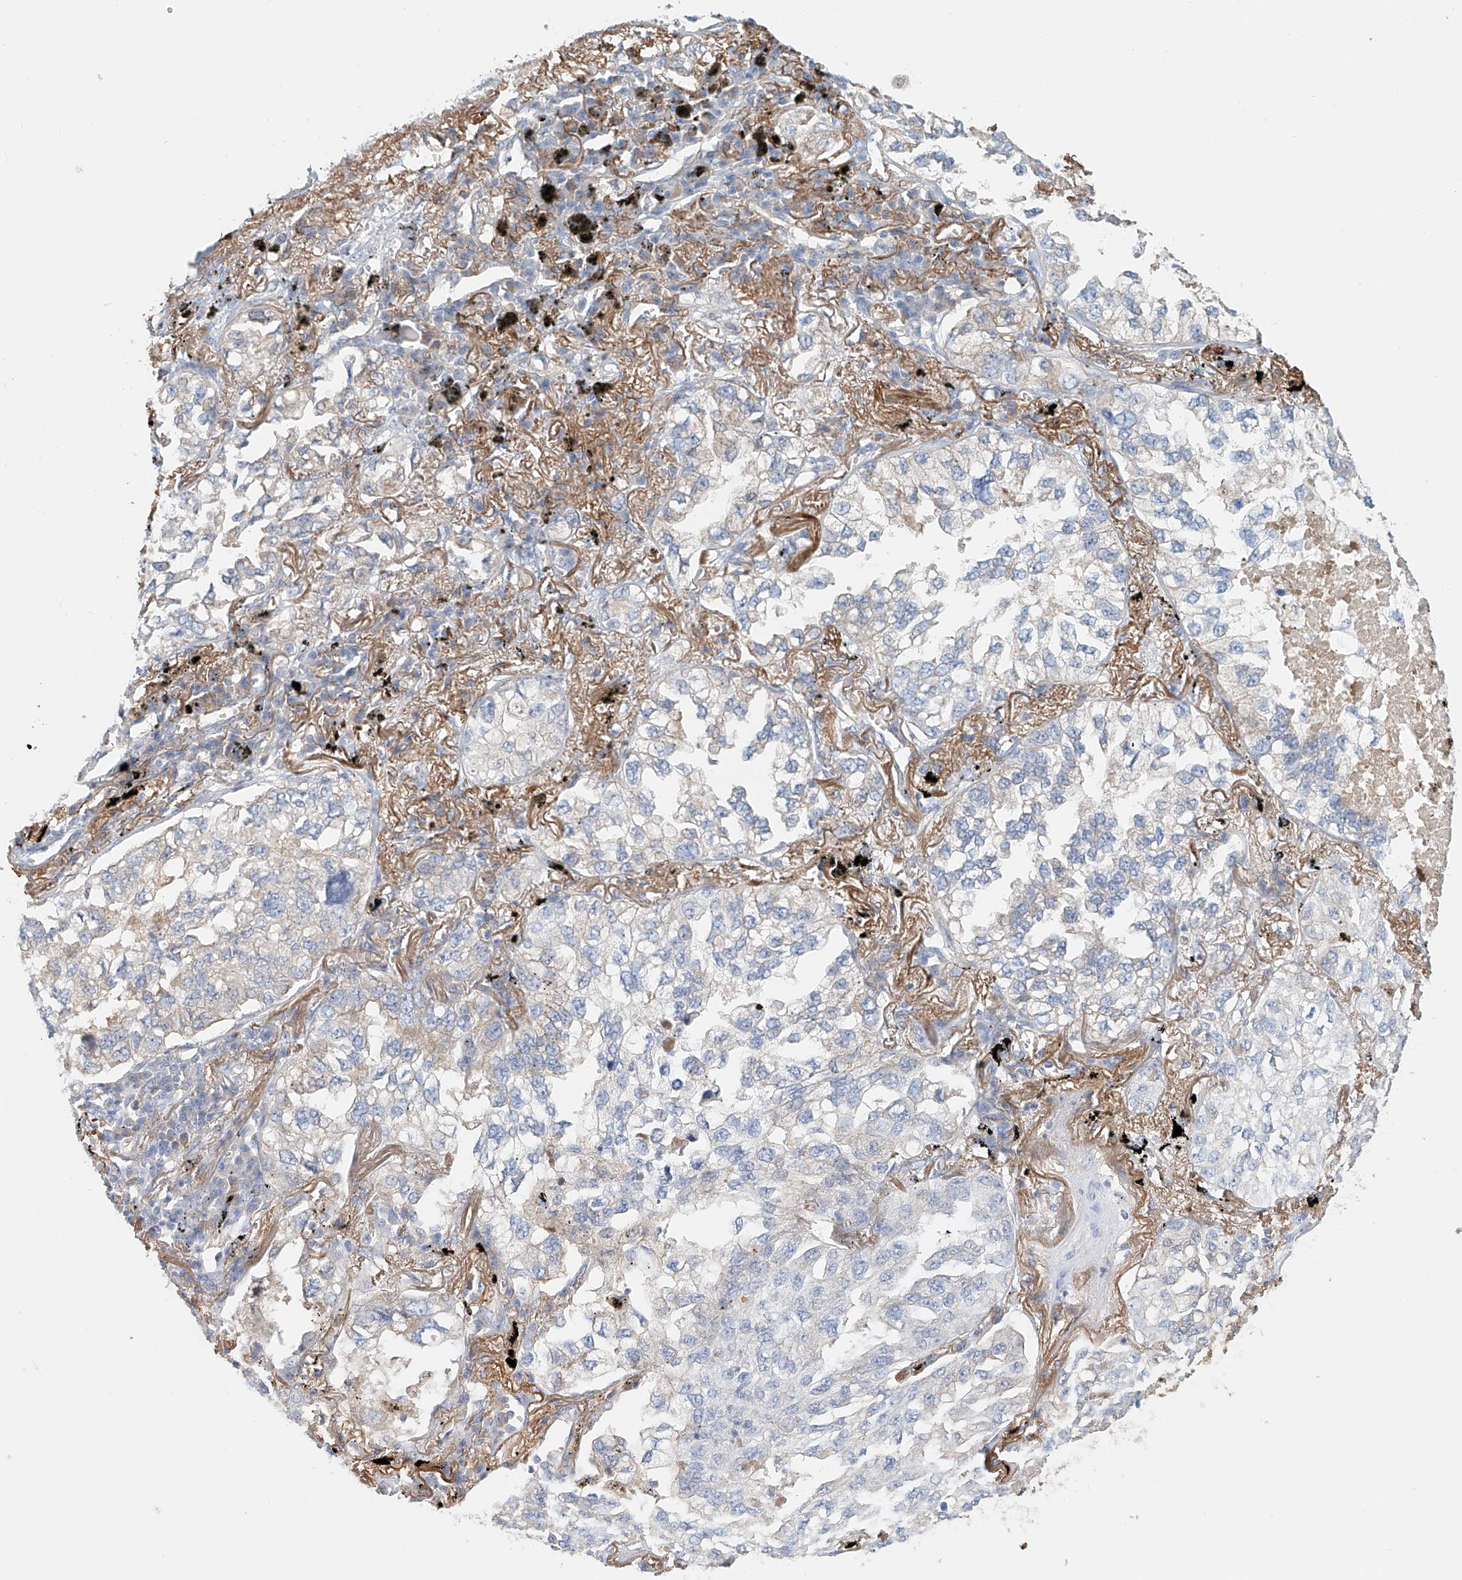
{"staining": {"intensity": "negative", "quantity": "none", "location": "none"}, "tissue": "lung cancer", "cell_type": "Tumor cells", "image_type": "cancer", "snomed": [{"axis": "morphology", "description": "Adenocarcinoma, NOS"}, {"axis": "topography", "description": "Lung"}], "caption": "Immunohistochemical staining of adenocarcinoma (lung) shows no significant staining in tumor cells.", "gene": "FRYL", "patient": {"sex": "male", "age": 65}}